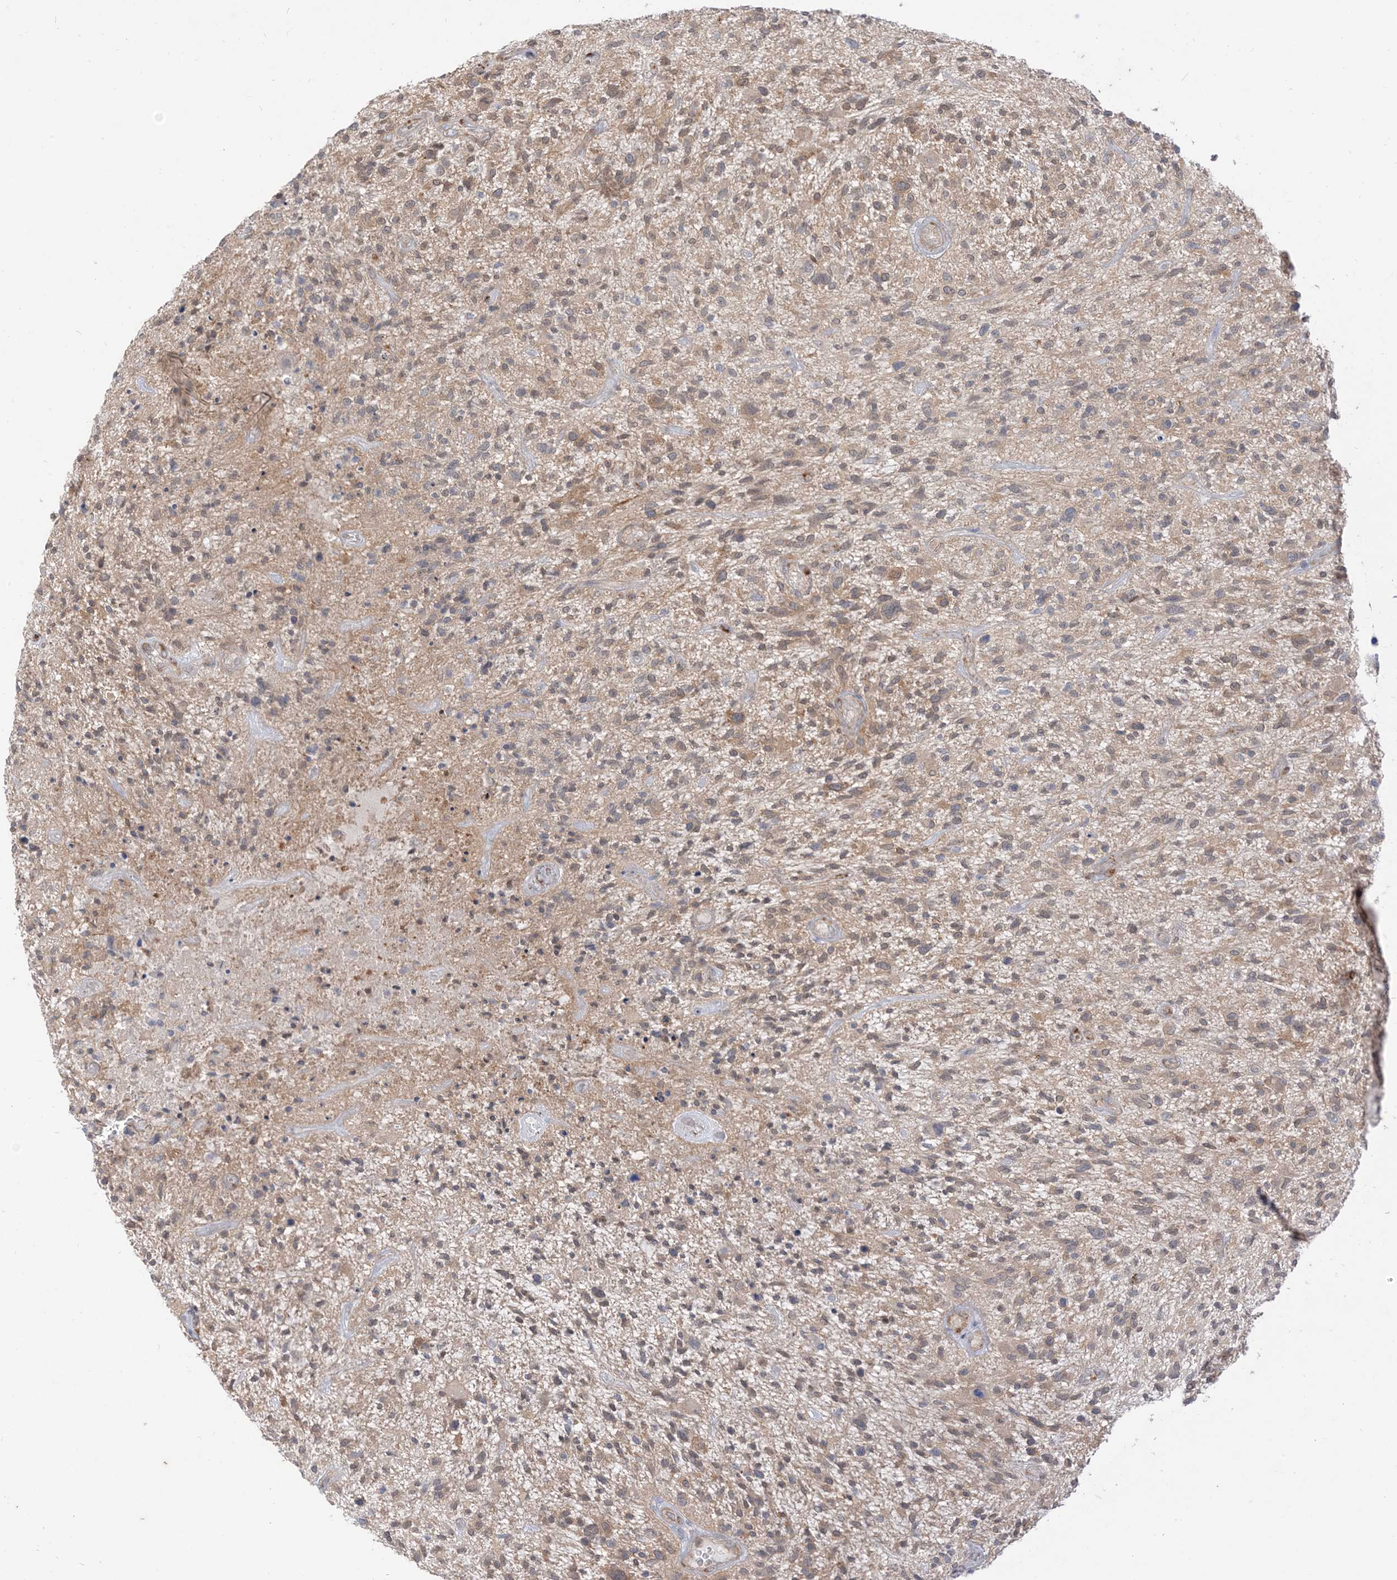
{"staining": {"intensity": "weak", "quantity": "<25%", "location": "cytoplasmic/membranous"}, "tissue": "glioma", "cell_type": "Tumor cells", "image_type": "cancer", "snomed": [{"axis": "morphology", "description": "Glioma, malignant, High grade"}, {"axis": "topography", "description": "Brain"}], "caption": "An image of glioma stained for a protein shows no brown staining in tumor cells. (DAB IHC visualized using brightfield microscopy, high magnification).", "gene": "RIN1", "patient": {"sex": "male", "age": 47}}